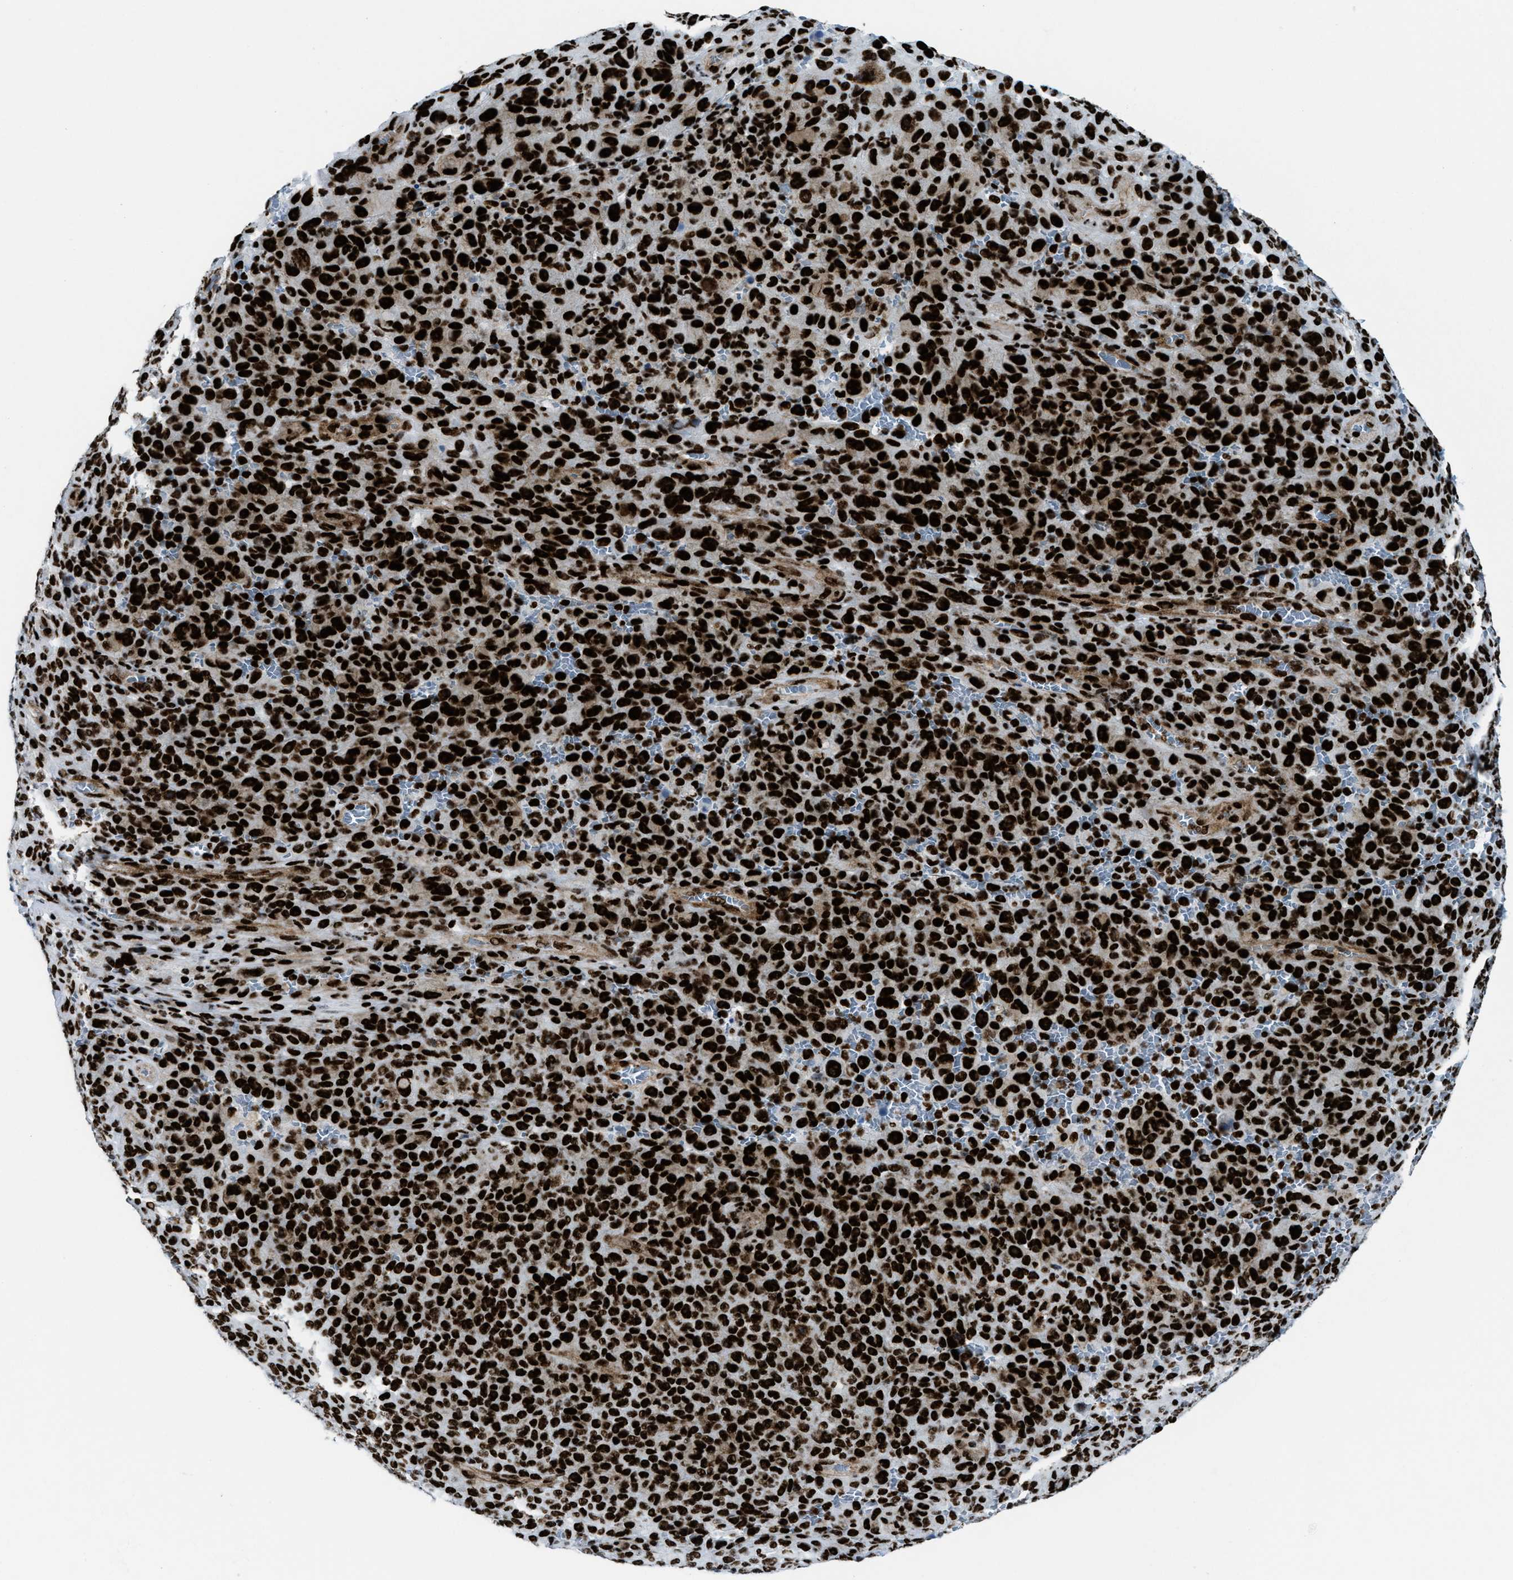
{"staining": {"intensity": "strong", "quantity": ">75%", "location": "nuclear"}, "tissue": "melanoma", "cell_type": "Tumor cells", "image_type": "cancer", "snomed": [{"axis": "morphology", "description": "Malignant melanoma, NOS"}, {"axis": "topography", "description": "Skin"}], "caption": "The micrograph reveals a brown stain indicating the presence of a protein in the nuclear of tumor cells in malignant melanoma.", "gene": "NONO", "patient": {"sex": "female", "age": 82}}